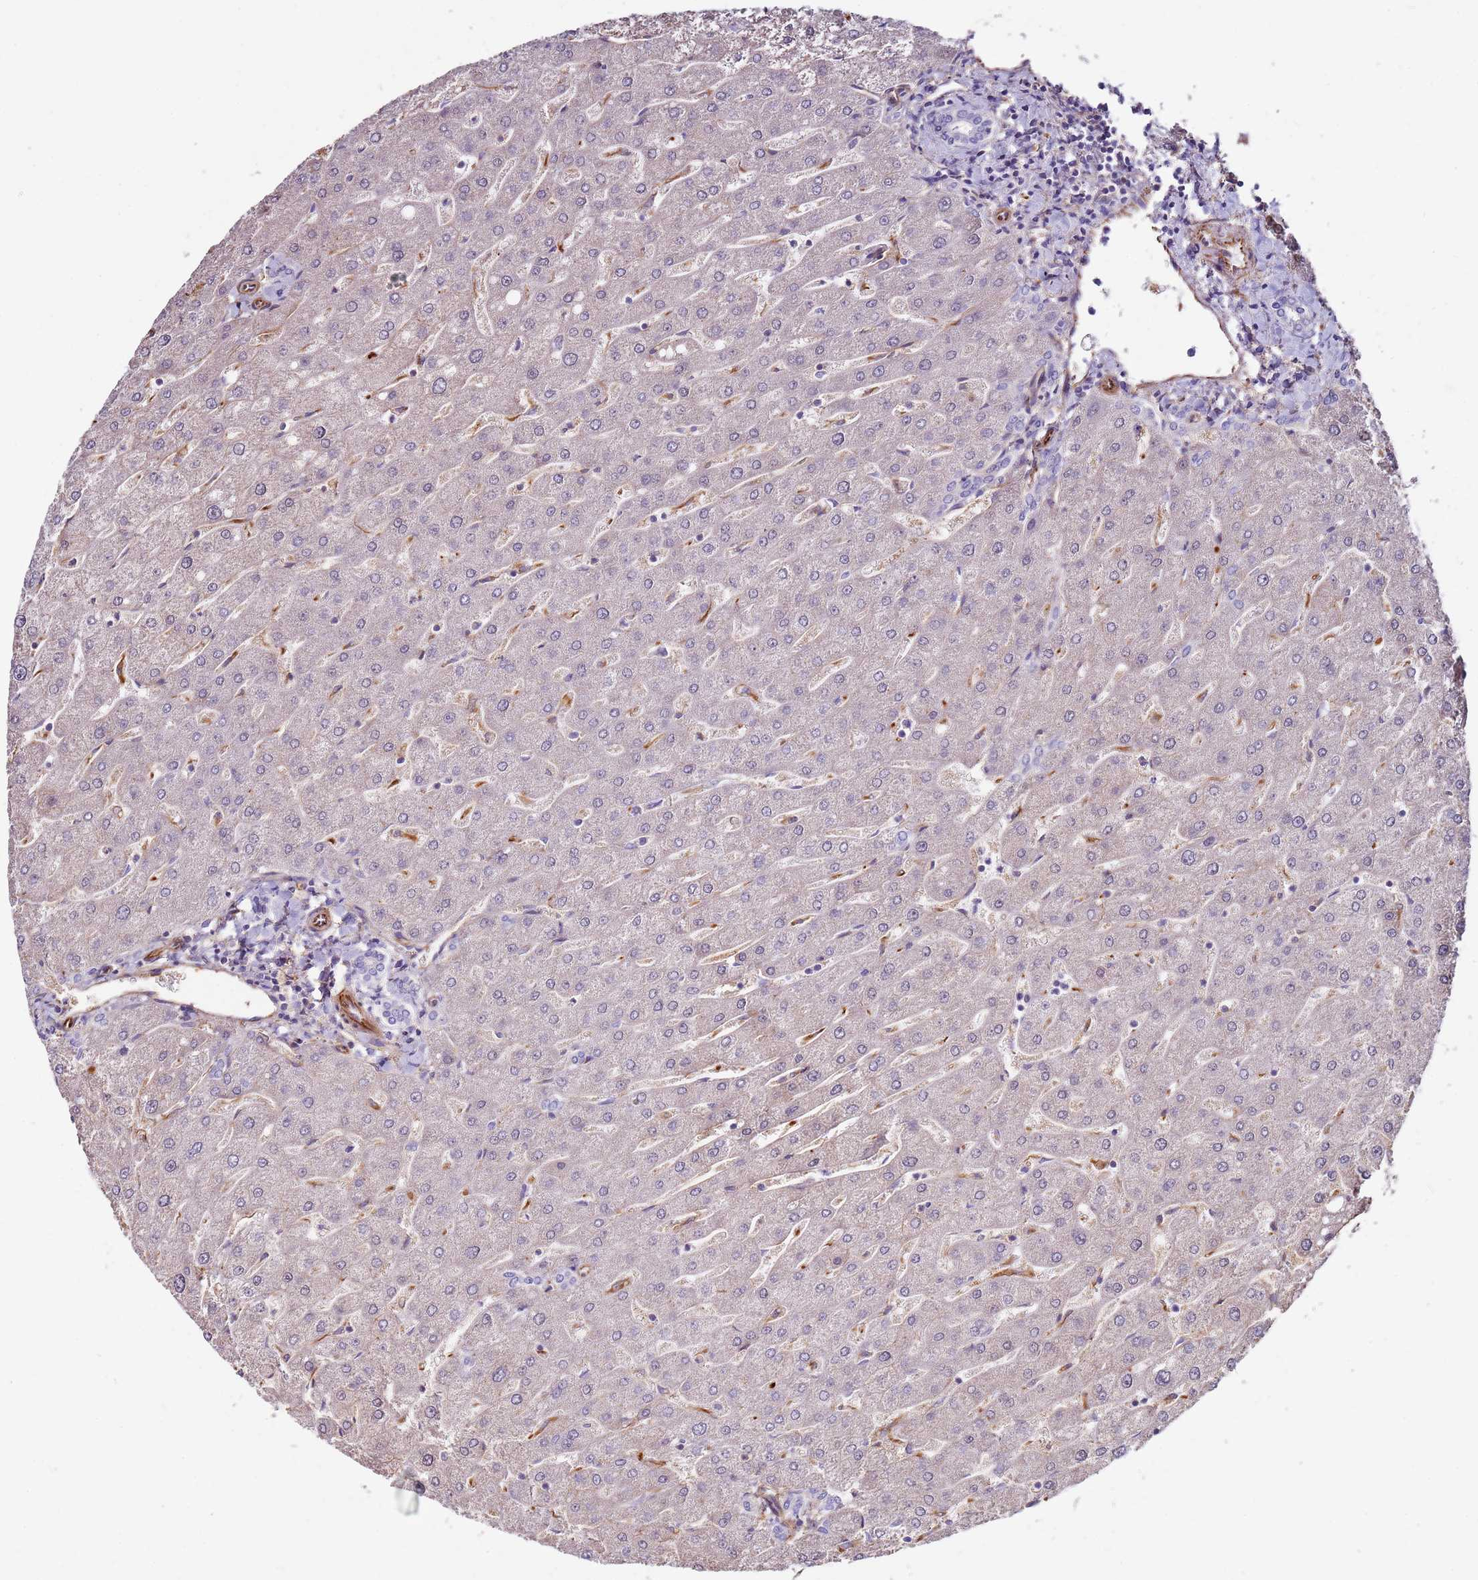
{"staining": {"intensity": "negative", "quantity": "none", "location": "none"}, "tissue": "liver", "cell_type": "Cholangiocytes", "image_type": "normal", "snomed": [{"axis": "morphology", "description": "Normal tissue, NOS"}, {"axis": "topography", "description": "Liver"}], "caption": "DAB (3,3'-diaminobenzidine) immunohistochemical staining of benign human liver demonstrates no significant expression in cholangiocytes. (DAB (3,3'-diaminobenzidine) IHC visualized using brightfield microscopy, high magnification).", "gene": "MRGPRE", "patient": {"sex": "male", "age": 67}}